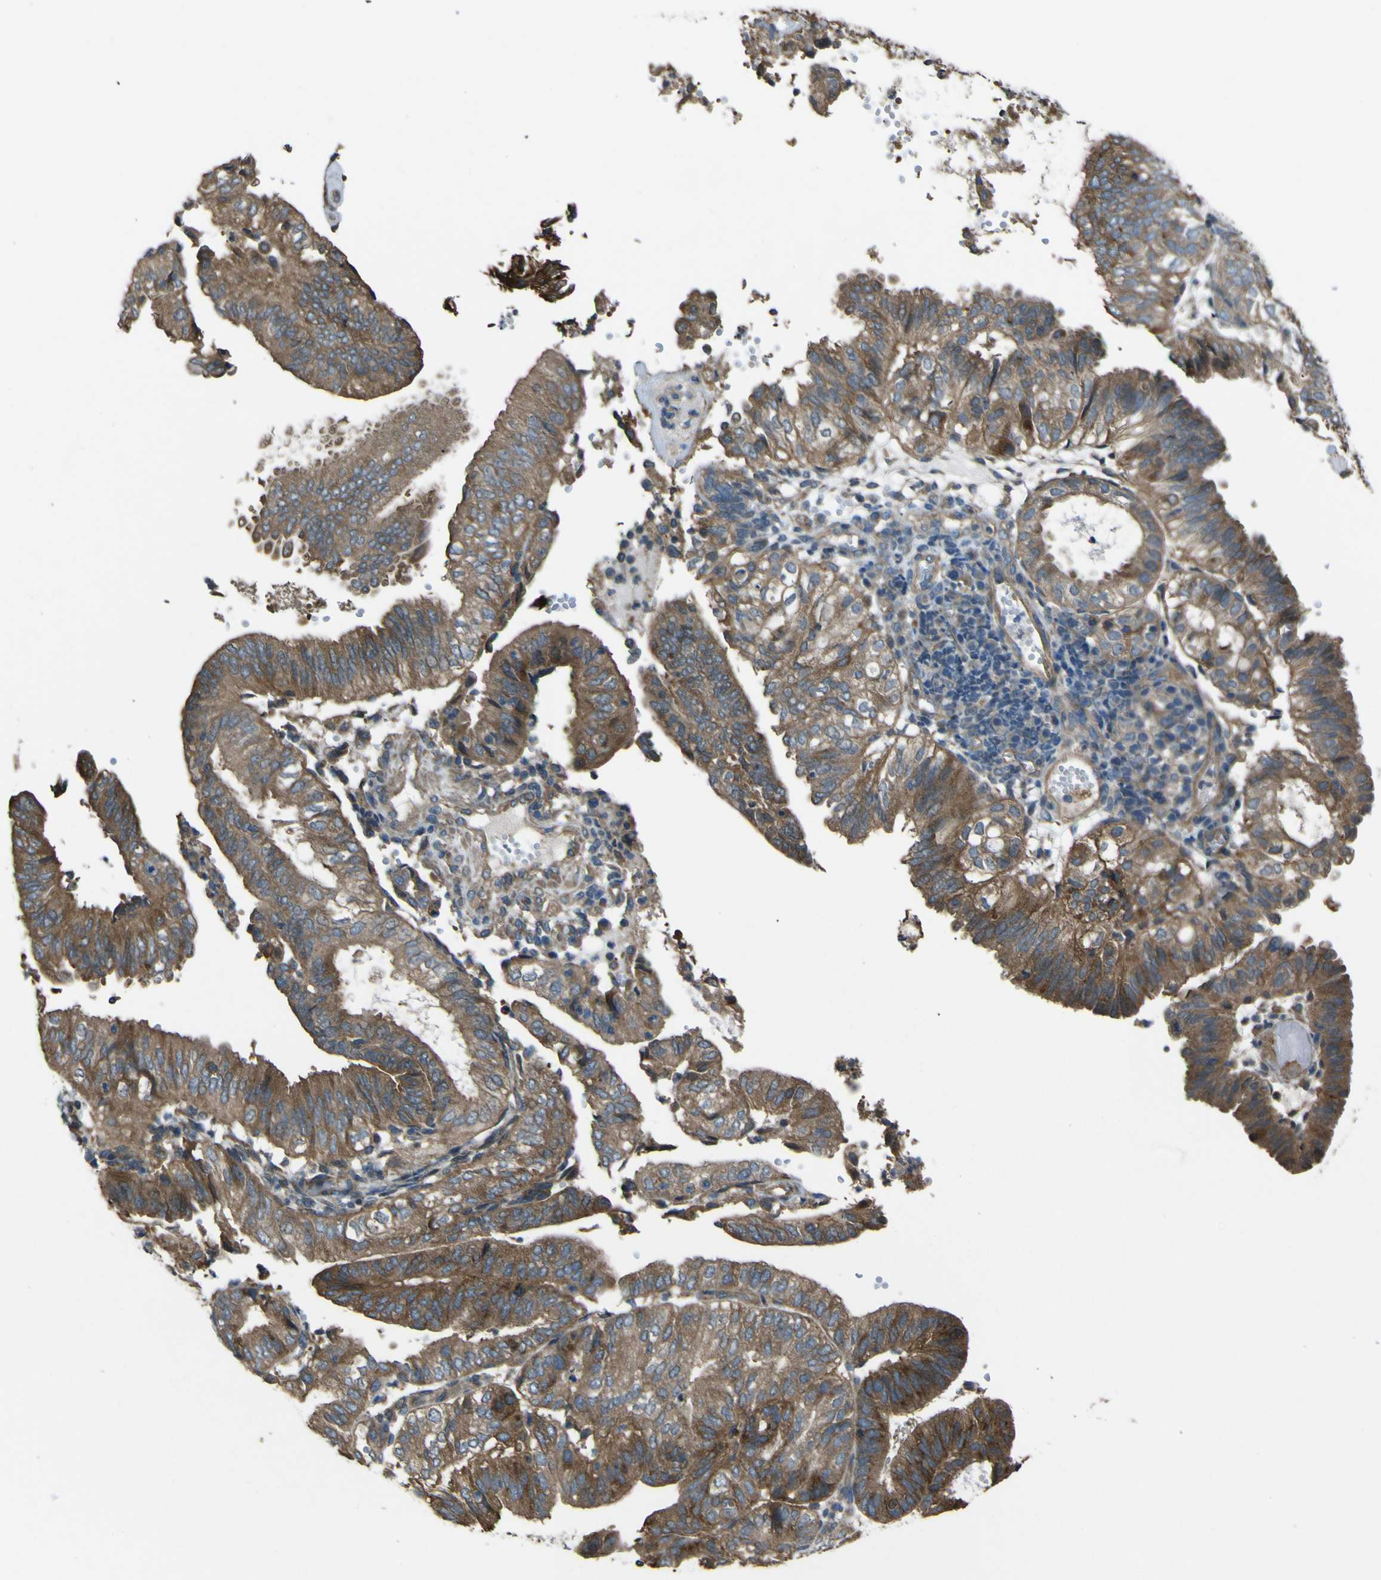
{"staining": {"intensity": "moderate", "quantity": ">75%", "location": "cytoplasmic/membranous"}, "tissue": "endometrial cancer", "cell_type": "Tumor cells", "image_type": "cancer", "snomed": [{"axis": "morphology", "description": "Adenocarcinoma, NOS"}, {"axis": "topography", "description": "Uterus"}], "caption": "Moderate cytoplasmic/membranous expression is appreciated in about >75% of tumor cells in endometrial adenocarcinoma.", "gene": "NAALADL2", "patient": {"sex": "female", "age": 60}}